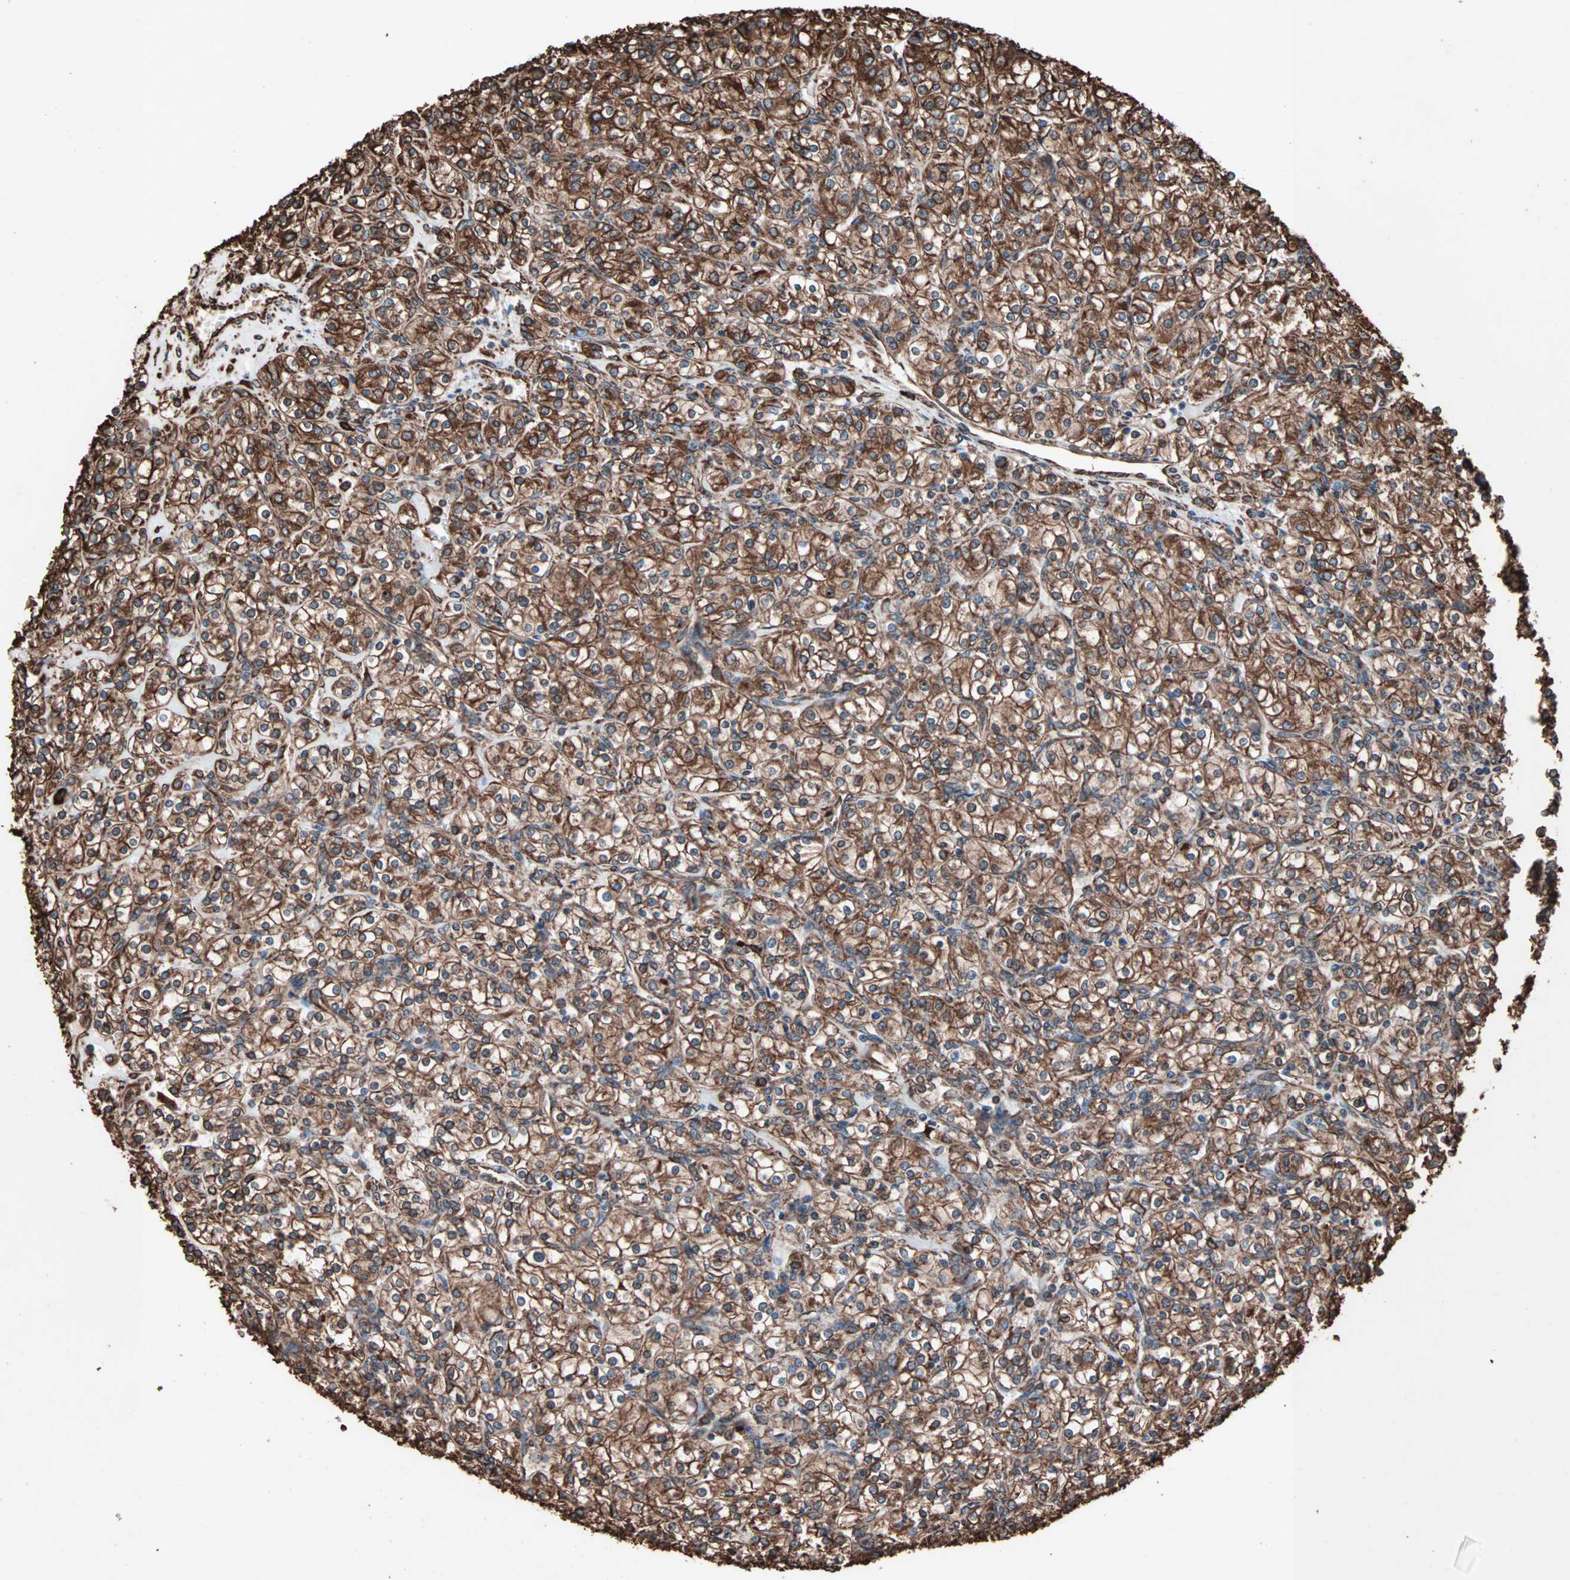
{"staining": {"intensity": "strong", "quantity": ">75%", "location": "cytoplasmic/membranous"}, "tissue": "renal cancer", "cell_type": "Tumor cells", "image_type": "cancer", "snomed": [{"axis": "morphology", "description": "Adenocarcinoma, NOS"}, {"axis": "topography", "description": "Kidney"}], "caption": "A brown stain labels strong cytoplasmic/membranous expression of a protein in human renal cancer tumor cells.", "gene": "HSP90B1", "patient": {"sex": "male", "age": 77}}